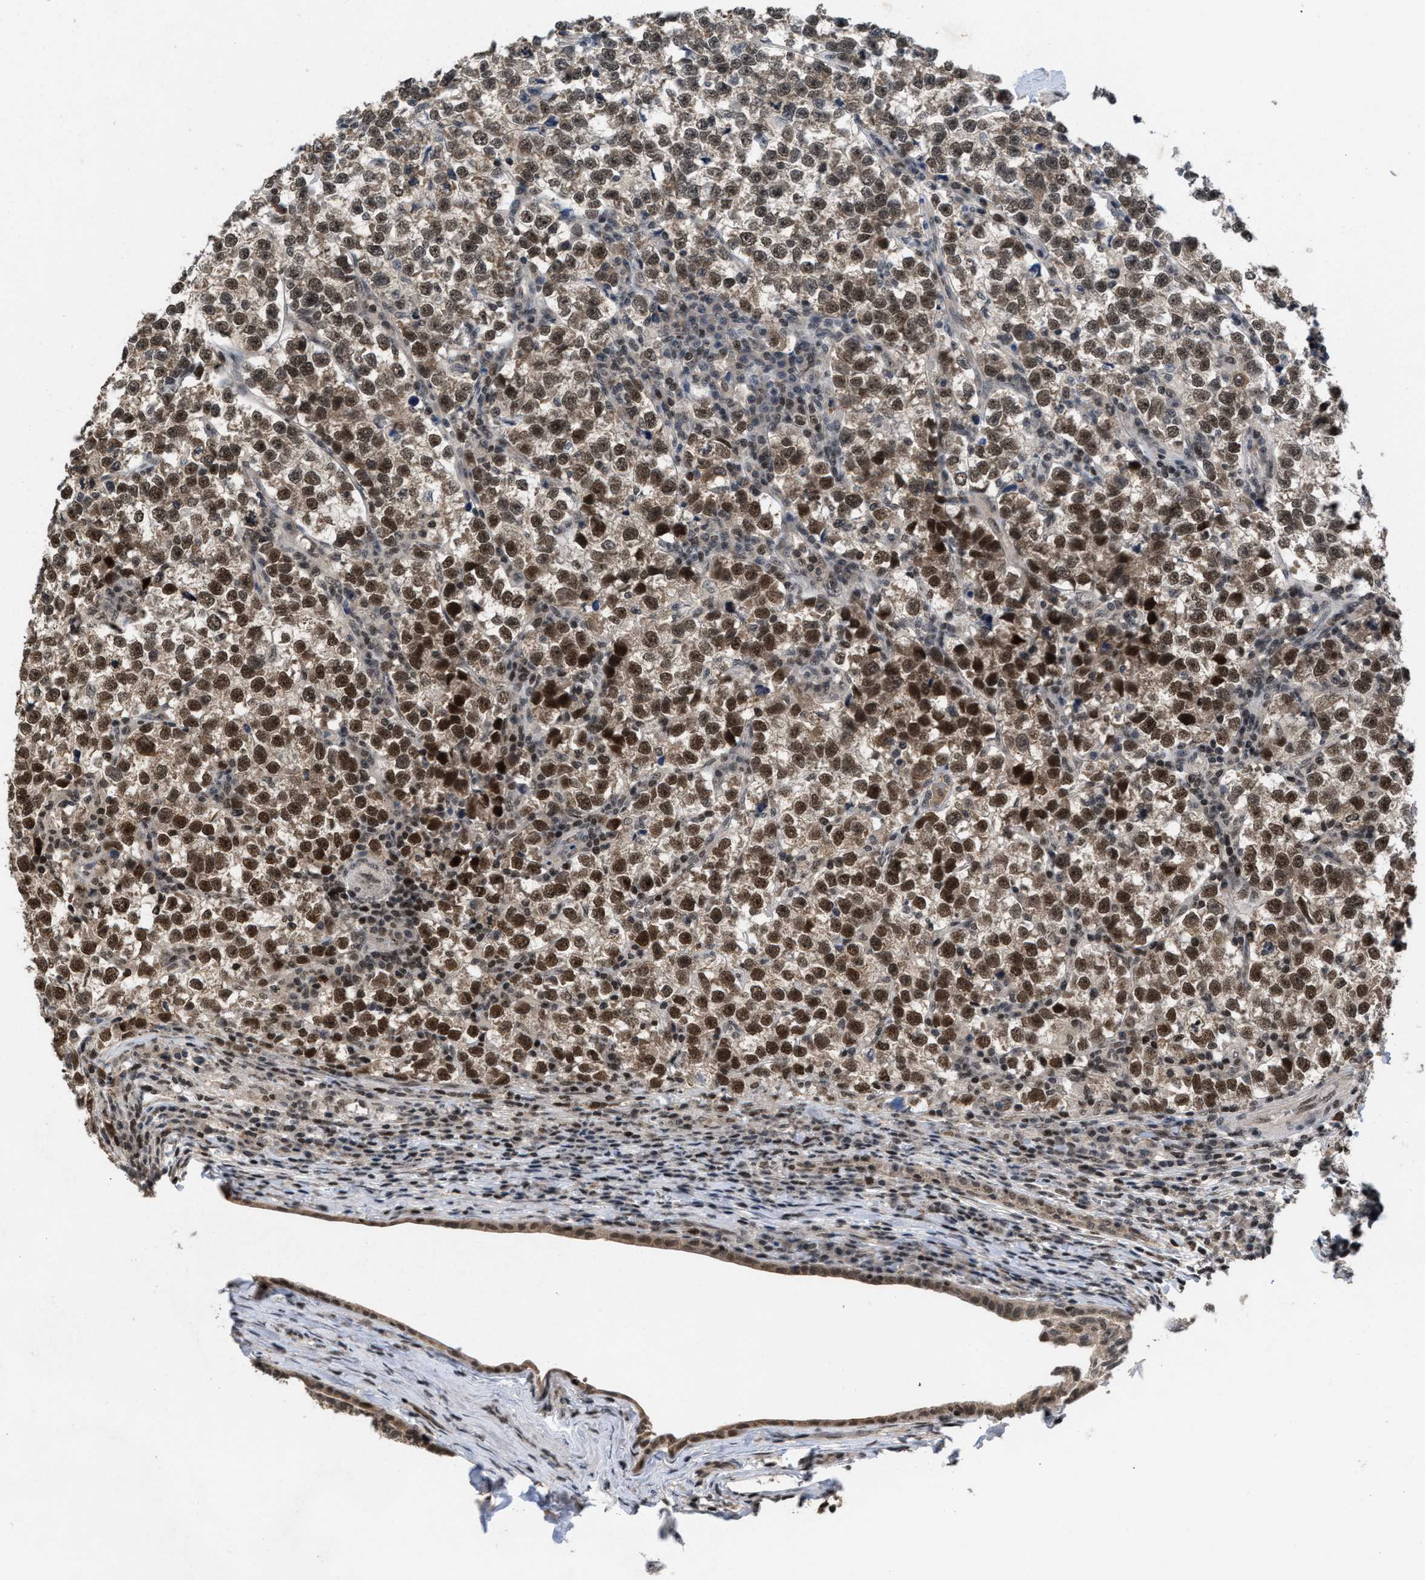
{"staining": {"intensity": "strong", "quantity": ">75%", "location": "nuclear"}, "tissue": "testis cancer", "cell_type": "Tumor cells", "image_type": "cancer", "snomed": [{"axis": "morphology", "description": "Normal tissue, NOS"}, {"axis": "morphology", "description": "Seminoma, NOS"}, {"axis": "topography", "description": "Testis"}], "caption": "An image of human testis seminoma stained for a protein displays strong nuclear brown staining in tumor cells.", "gene": "C9orf78", "patient": {"sex": "male", "age": 43}}